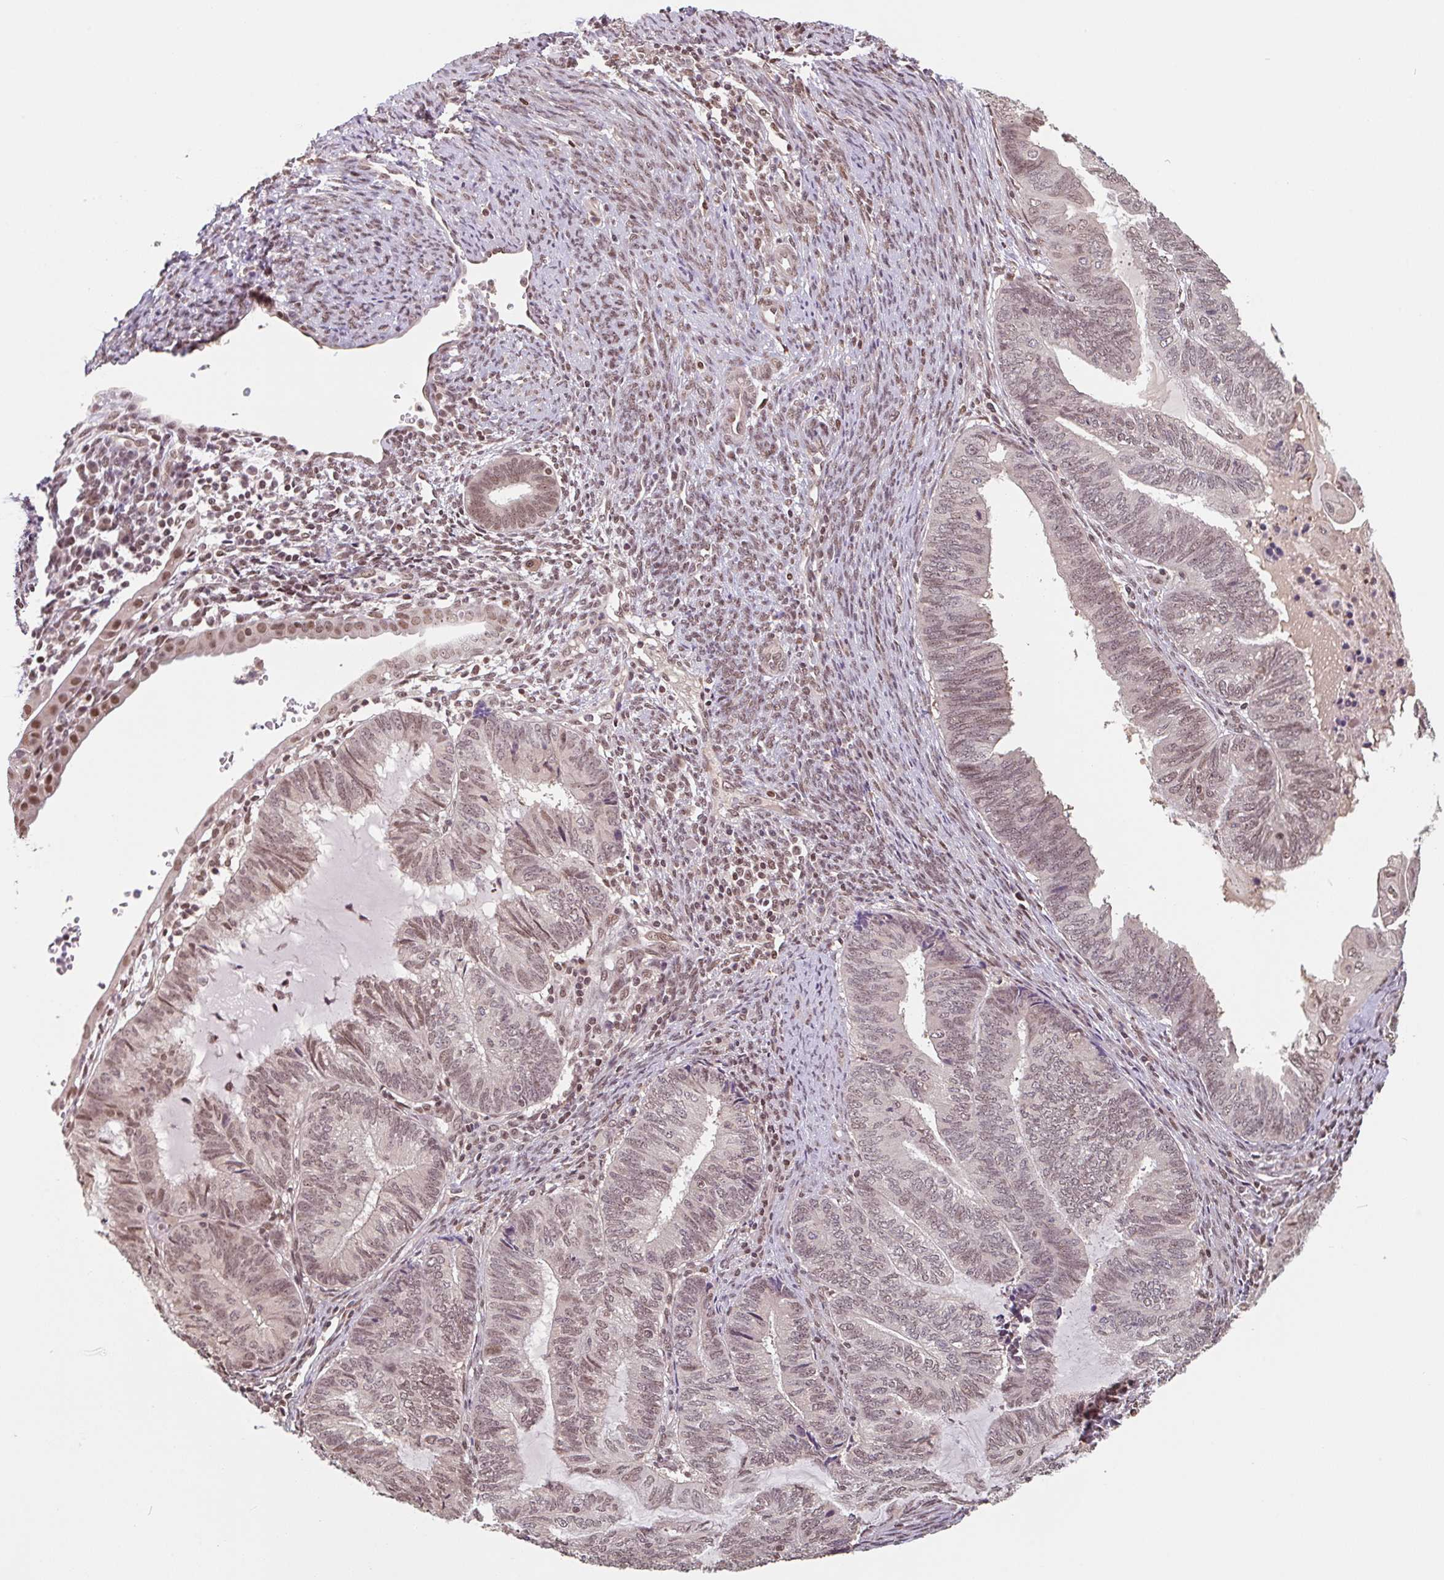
{"staining": {"intensity": "weak", "quantity": ">75%", "location": "nuclear"}, "tissue": "endometrial cancer", "cell_type": "Tumor cells", "image_type": "cancer", "snomed": [{"axis": "morphology", "description": "Adenocarcinoma, NOS"}, {"axis": "topography", "description": "Uterus"}, {"axis": "topography", "description": "Endometrium"}], "caption": "Protein expression analysis of adenocarcinoma (endometrial) reveals weak nuclear expression in about >75% of tumor cells.", "gene": "DR1", "patient": {"sex": "female", "age": 70}}